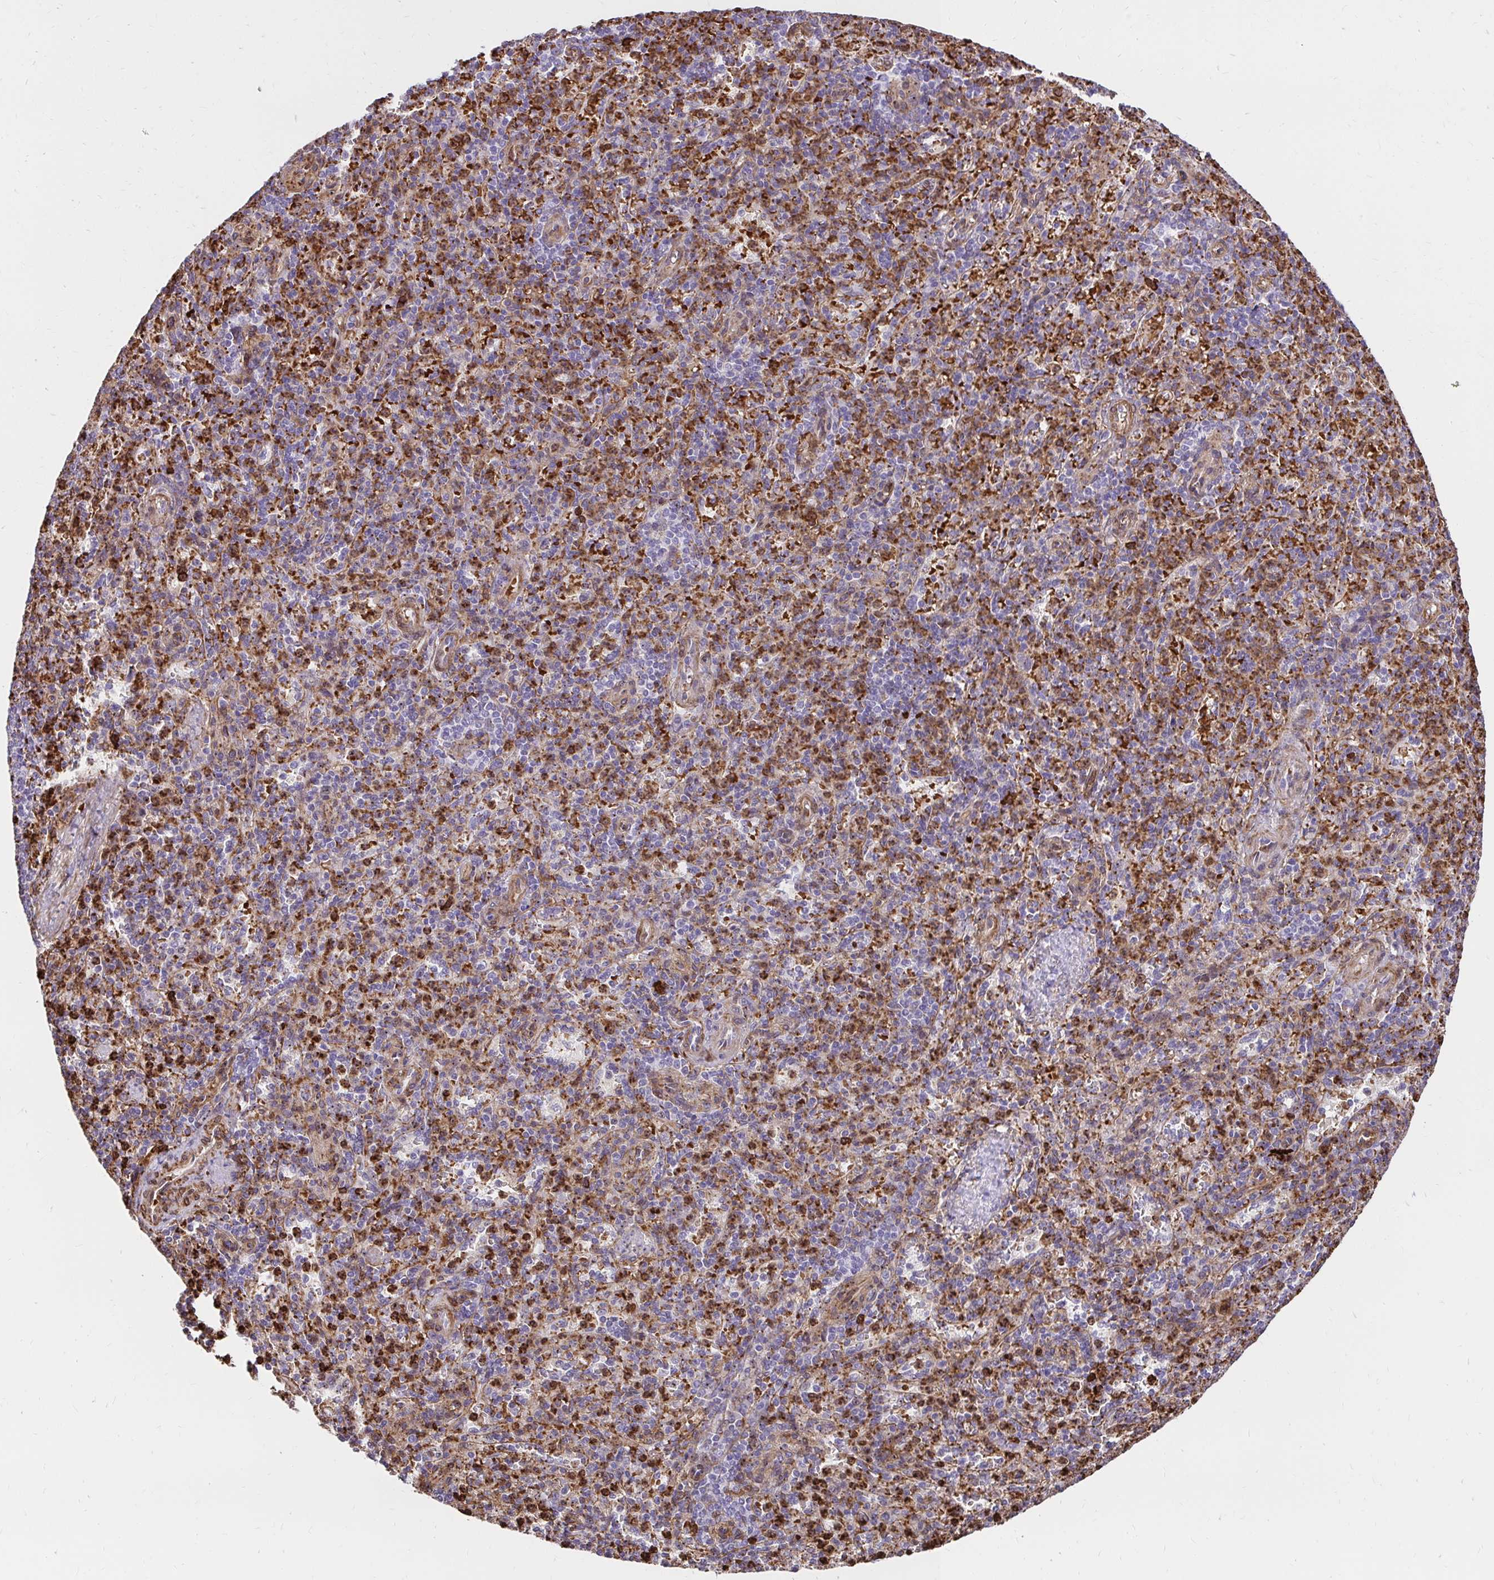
{"staining": {"intensity": "strong", "quantity": "25%-75%", "location": "cytoplasmic/membranous"}, "tissue": "spleen", "cell_type": "Cells in red pulp", "image_type": "normal", "snomed": [{"axis": "morphology", "description": "Normal tissue, NOS"}, {"axis": "topography", "description": "Spleen"}], "caption": "Strong cytoplasmic/membranous expression is seen in about 25%-75% of cells in red pulp in benign spleen.", "gene": "GSN", "patient": {"sex": "female", "age": 74}}